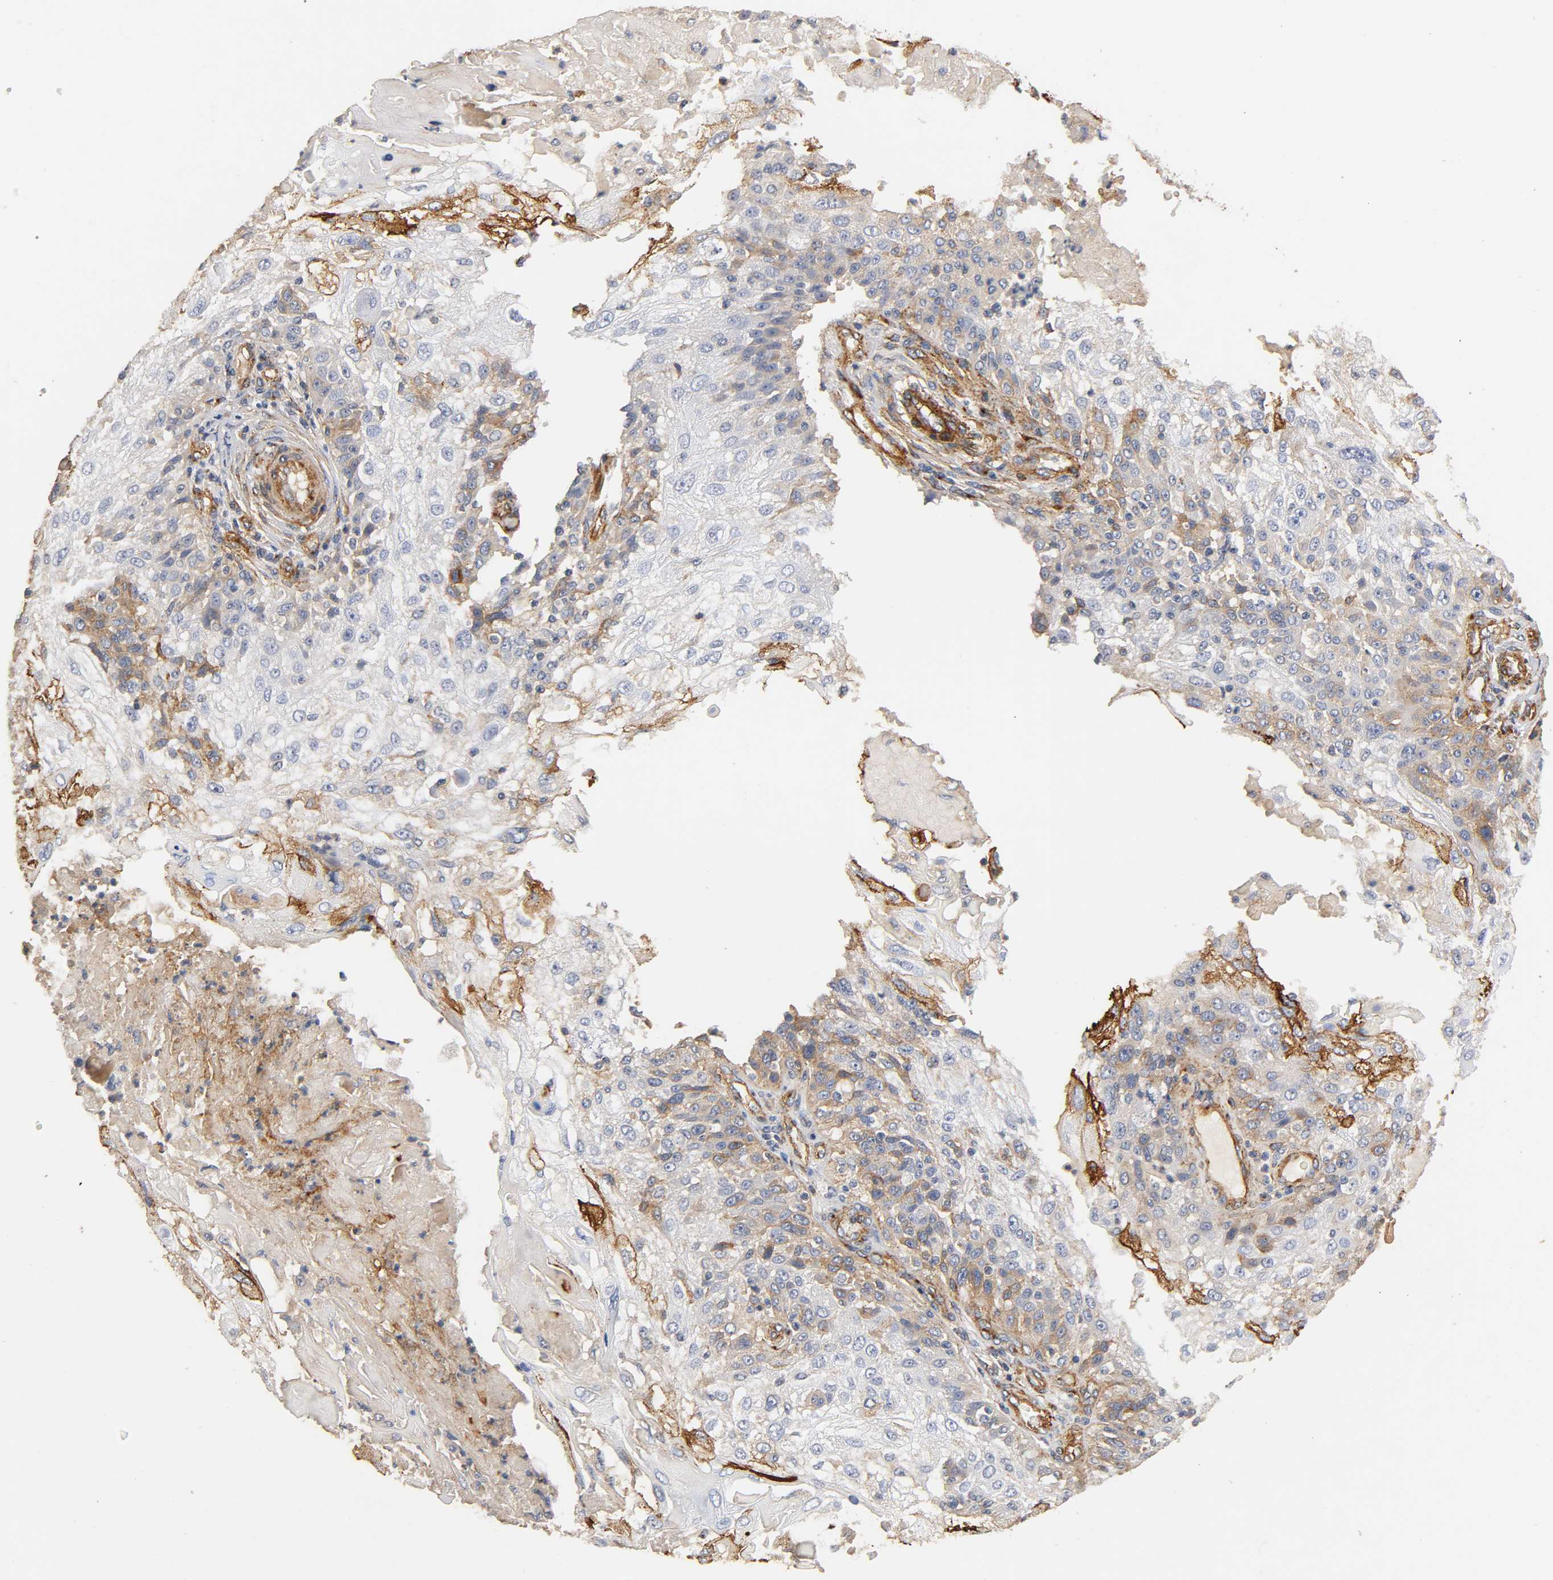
{"staining": {"intensity": "moderate", "quantity": "25%-75%", "location": "cytoplasmic/membranous"}, "tissue": "skin cancer", "cell_type": "Tumor cells", "image_type": "cancer", "snomed": [{"axis": "morphology", "description": "Normal tissue, NOS"}, {"axis": "morphology", "description": "Squamous cell carcinoma, NOS"}, {"axis": "topography", "description": "Skin"}], "caption": "Protein expression analysis of human skin squamous cell carcinoma reveals moderate cytoplasmic/membranous positivity in approximately 25%-75% of tumor cells. The protein is stained brown, and the nuclei are stained in blue (DAB (3,3'-diaminobenzidine) IHC with brightfield microscopy, high magnification).", "gene": "IFITM3", "patient": {"sex": "female", "age": 83}}